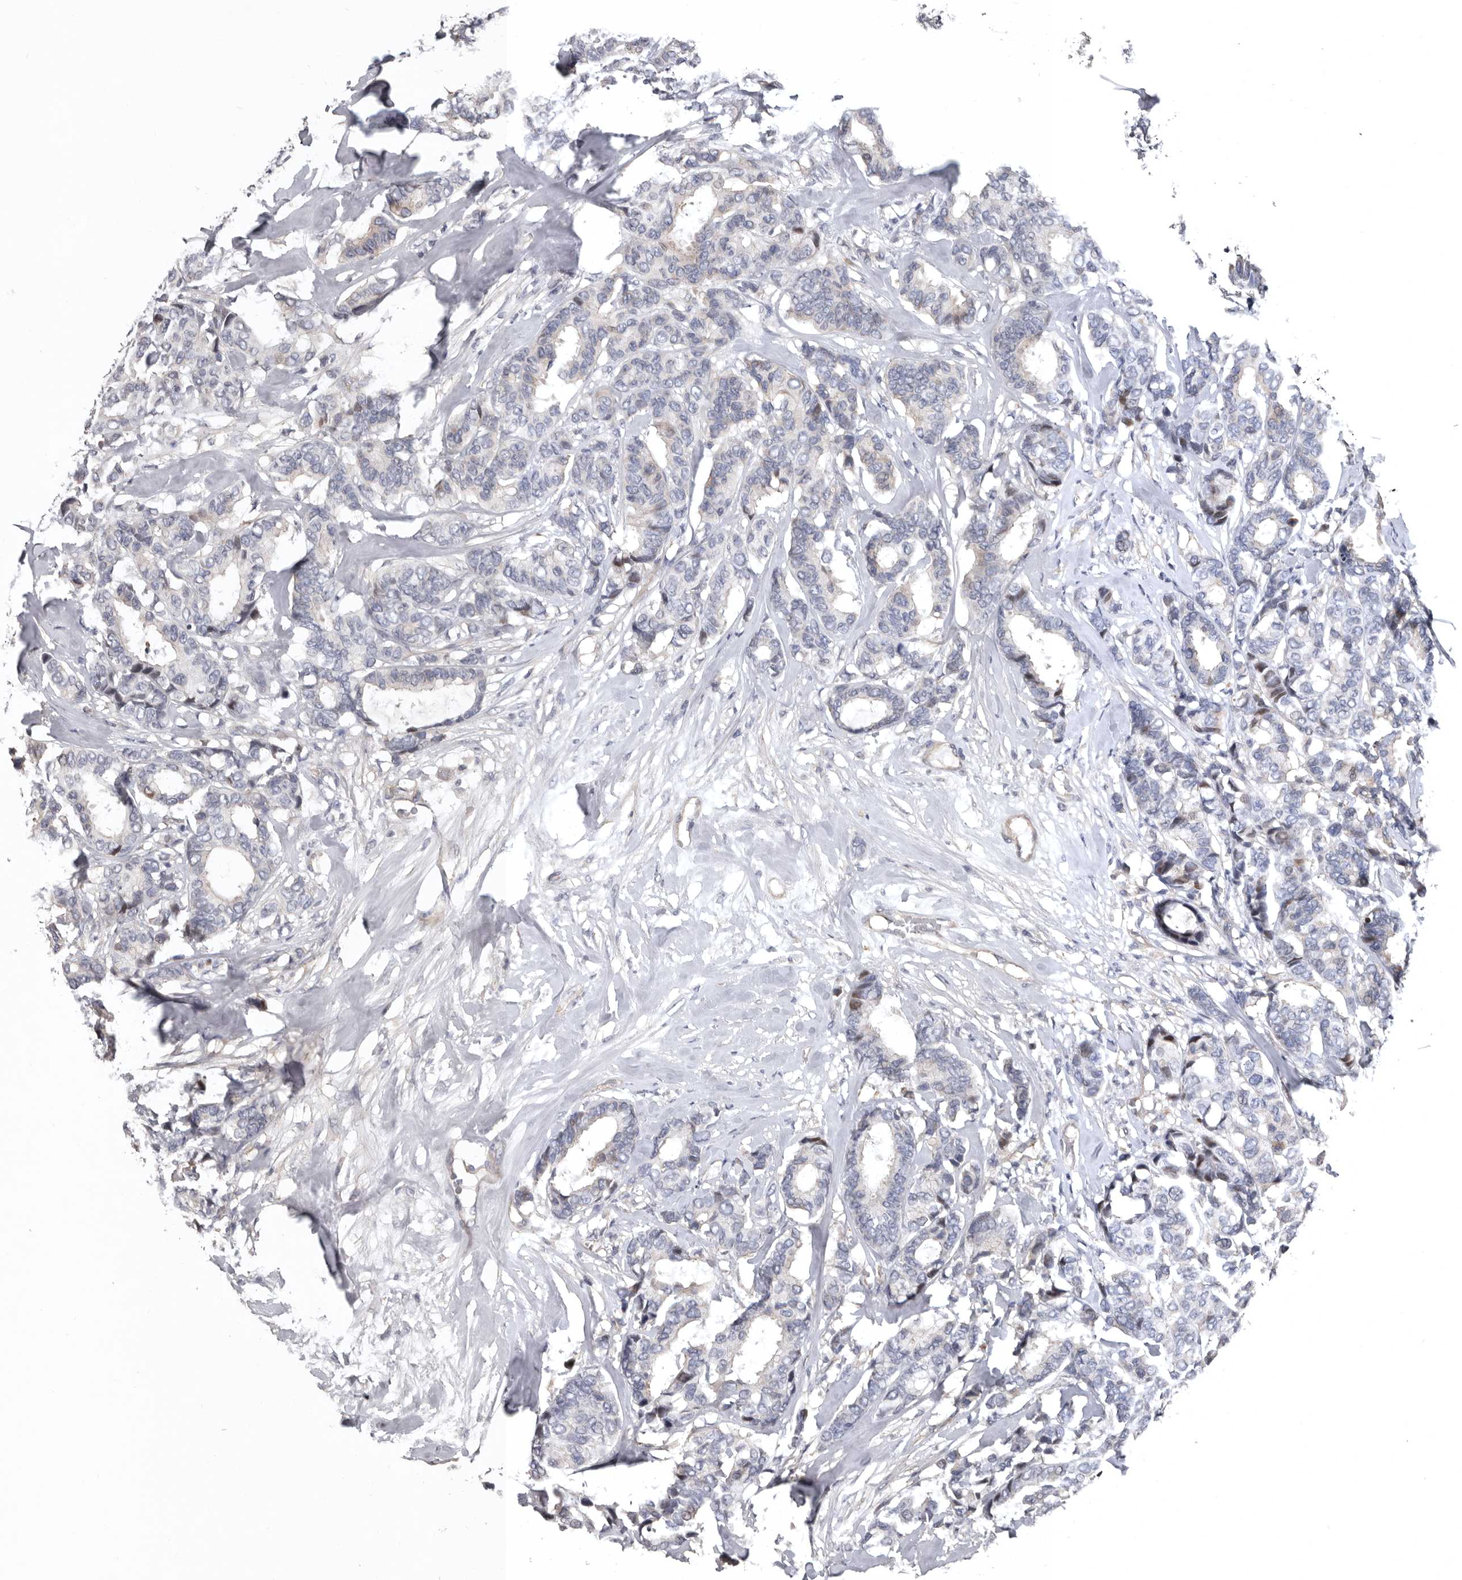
{"staining": {"intensity": "negative", "quantity": "none", "location": "none"}, "tissue": "breast cancer", "cell_type": "Tumor cells", "image_type": "cancer", "snomed": [{"axis": "morphology", "description": "Duct carcinoma"}, {"axis": "topography", "description": "Breast"}], "caption": "An IHC image of breast cancer (intraductal carcinoma) is shown. There is no staining in tumor cells of breast cancer (intraductal carcinoma).", "gene": "RNF217", "patient": {"sex": "female", "age": 87}}